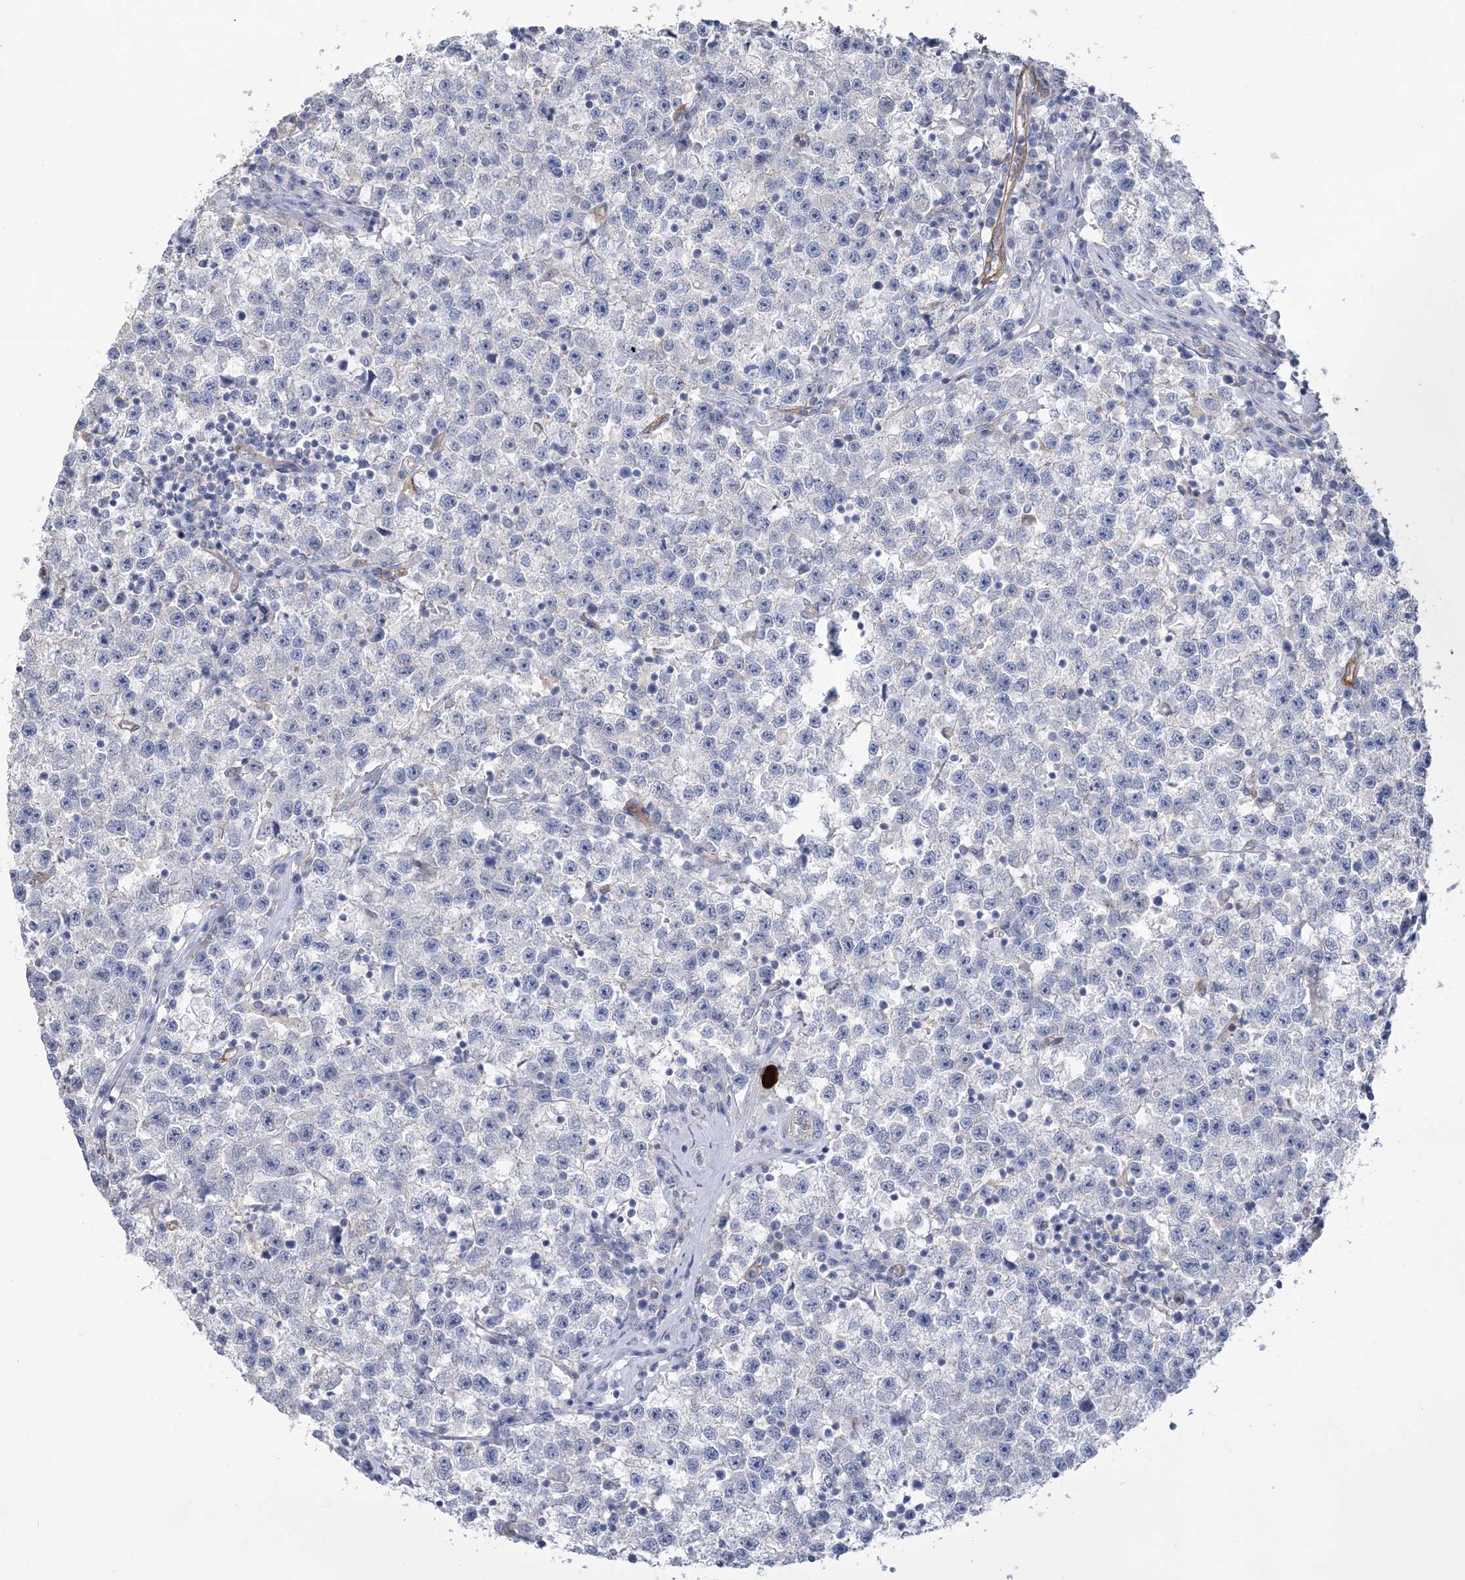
{"staining": {"intensity": "negative", "quantity": "none", "location": "none"}, "tissue": "testis cancer", "cell_type": "Tumor cells", "image_type": "cancer", "snomed": [{"axis": "morphology", "description": "Seminoma, NOS"}, {"axis": "topography", "description": "Testis"}], "caption": "An immunohistochemistry (IHC) image of testis cancer (seminoma) is shown. There is no staining in tumor cells of testis cancer (seminoma).", "gene": "RAB11FIP5", "patient": {"sex": "male", "age": 22}}